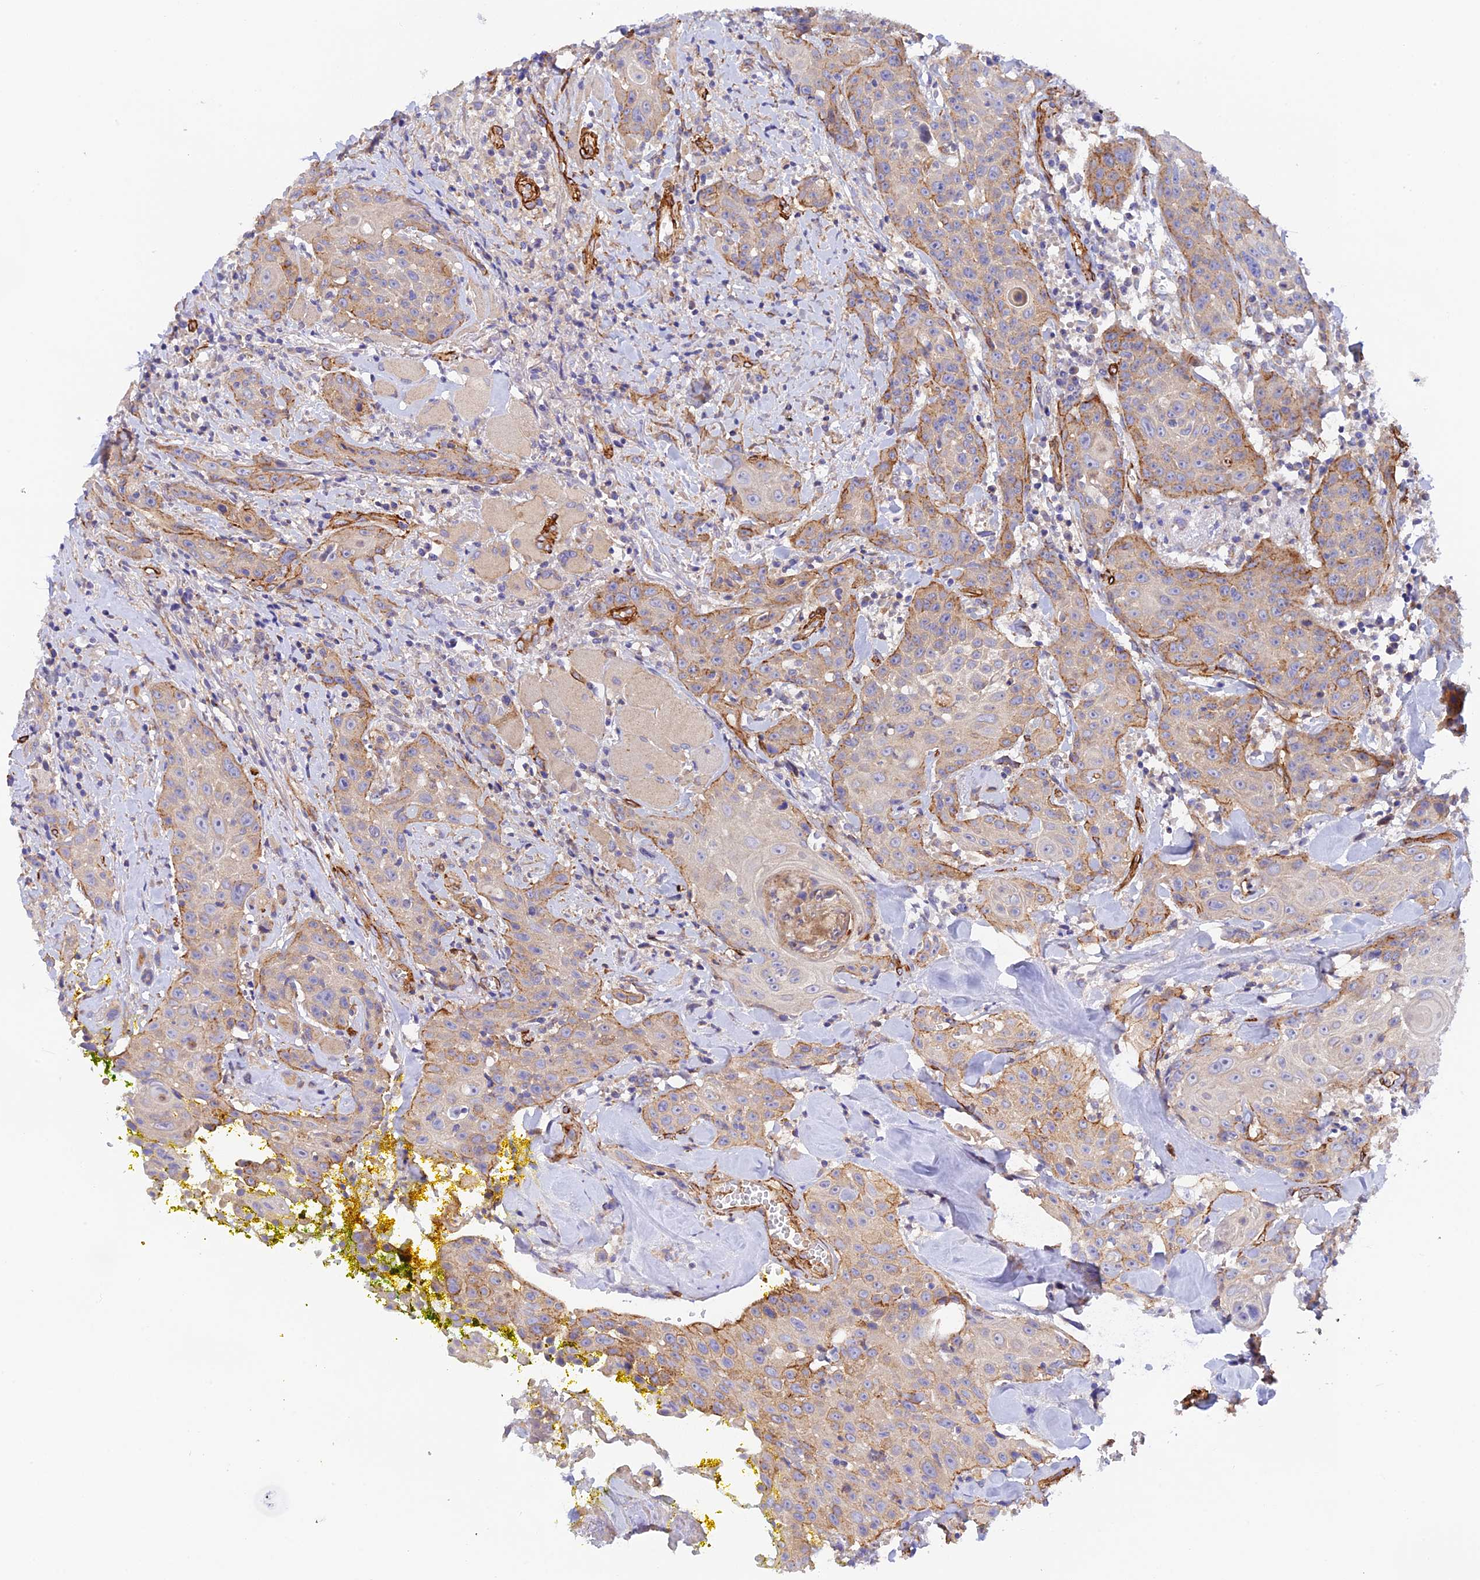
{"staining": {"intensity": "moderate", "quantity": "25%-75%", "location": "cytoplasmic/membranous"}, "tissue": "head and neck cancer", "cell_type": "Tumor cells", "image_type": "cancer", "snomed": [{"axis": "morphology", "description": "Squamous cell carcinoma, NOS"}, {"axis": "topography", "description": "Oral tissue"}, {"axis": "topography", "description": "Head-Neck"}], "caption": "Moderate cytoplasmic/membranous expression is appreciated in about 25%-75% of tumor cells in head and neck cancer.", "gene": "MYO9A", "patient": {"sex": "female", "age": 82}}